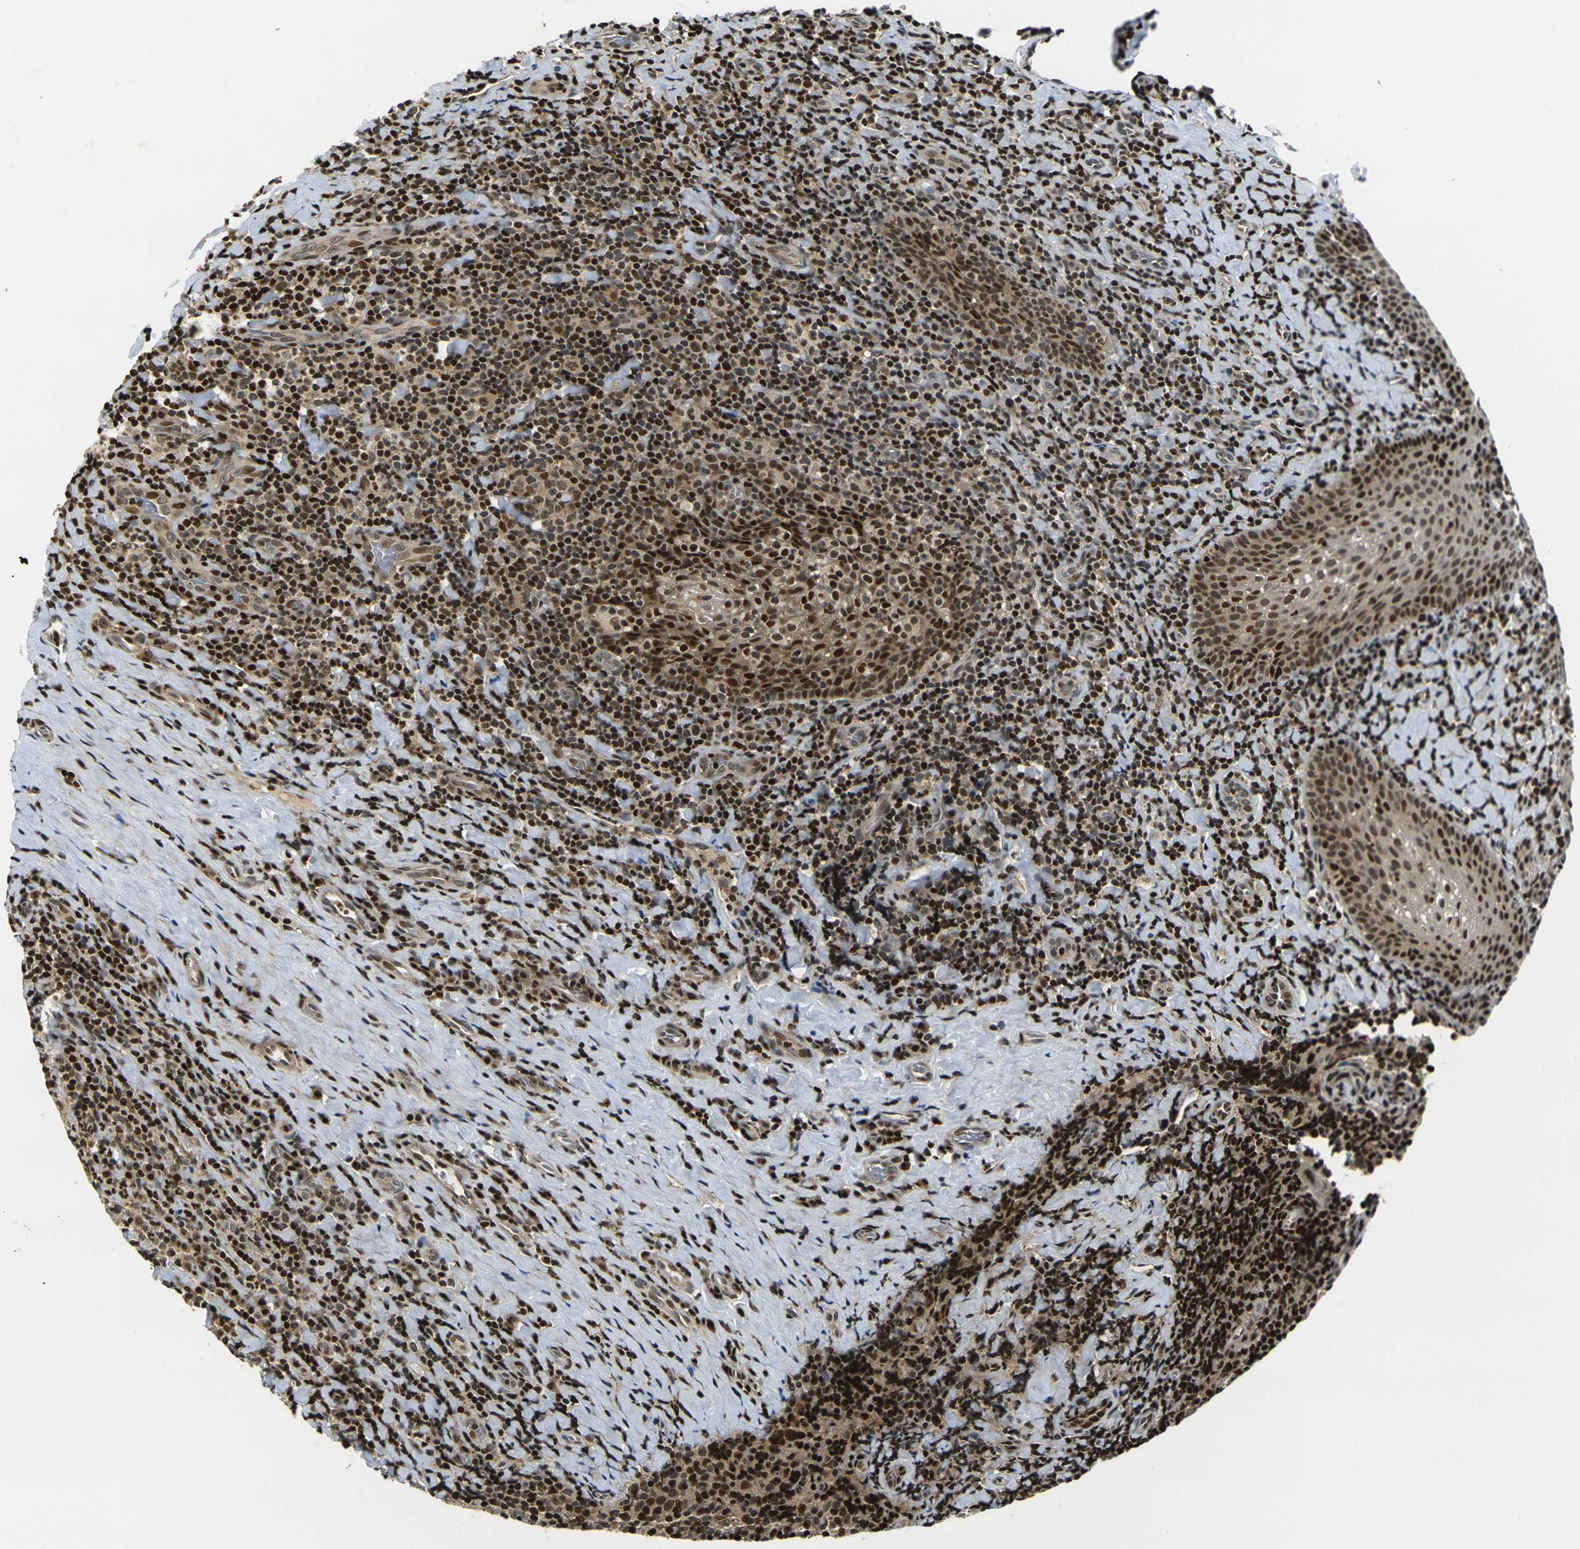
{"staining": {"intensity": "strong", "quantity": ">75%", "location": "cytoplasmic/membranous,nuclear"}, "tissue": "tonsil", "cell_type": "Germinal center cells", "image_type": "normal", "snomed": [{"axis": "morphology", "description": "Normal tissue, NOS"}, {"axis": "topography", "description": "Tonsil"}], "caption": "Human tonsil stained for a protein (brown) shows strong cytoplasmic/membranous,nuclear positive staining in about >75% of germinal center cells.", "gene": "ACTL6A", "patient": {"sex": "male", "age": 17}}